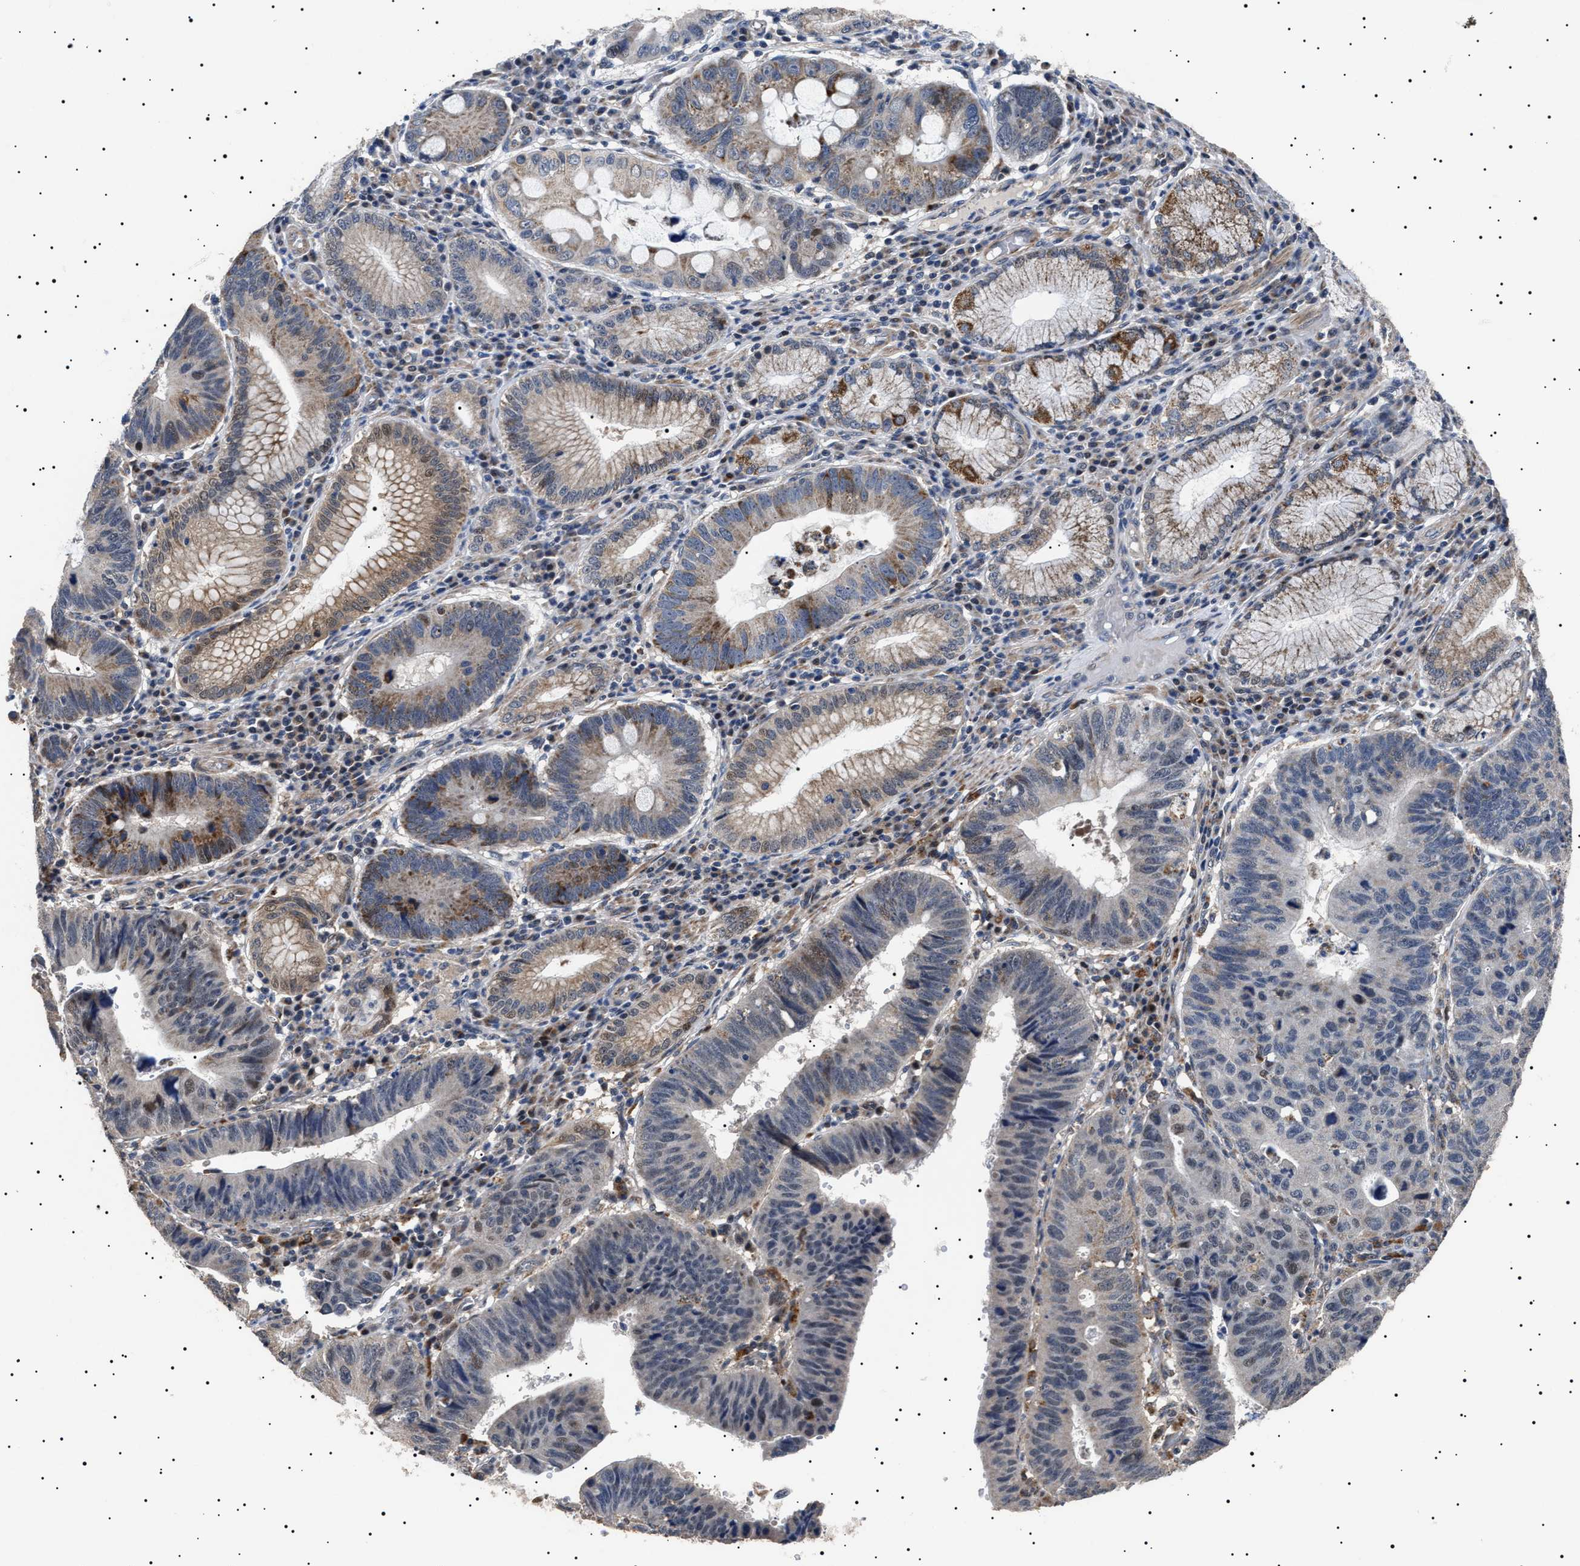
{"staining": {"intensity": "moderate", "quantity": "<25%", "location": "cytoplasmic/membranous"}, "tissue": "stomach cancer", "cell_type": "Tumor cells", "image_type": "cancer", "snomed": [{"axis": "morphology", "description": "Adenocarcinoma, NOS"}, {"axis": "topography", "description": "Stomach"}], "caption": "This image reveals adenocarcinoma (stomach) stained with IHC to label a protein in brown. The cytoplasmic/membranous of tumor cells show moderate positivity for the protein. Nuclei are counter-stained blue.", "gene": "RAB34", "patient": {"sex": "male", "age": 59}}